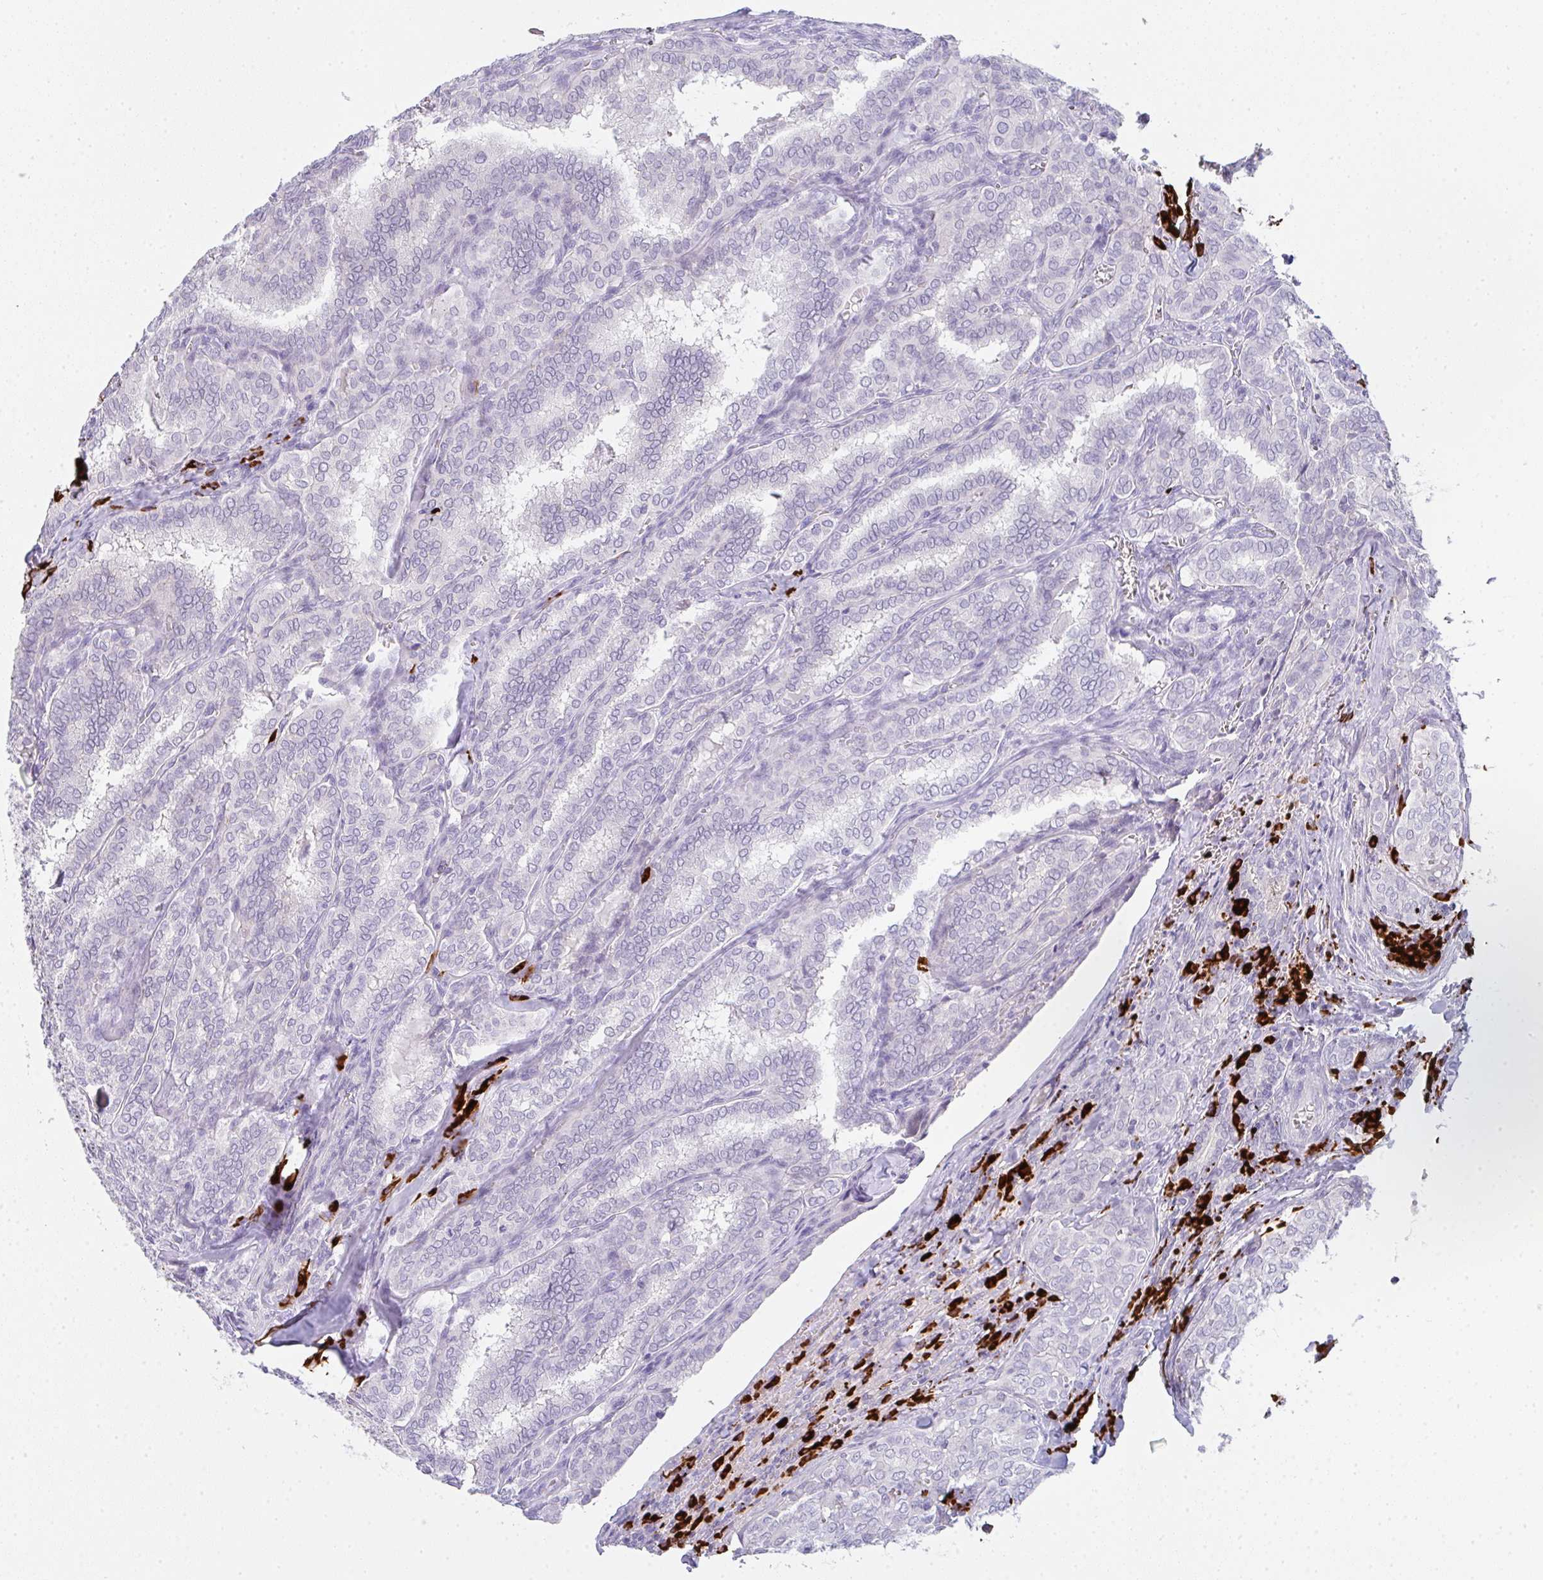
{"staining": {"intensity": "negative", "quantity": "none", "location": "none"}, "tissue": "thyroid cancer", "cell_type": "Tumor cells", "image_type": "cancer", "snomed": [{"axis": "morphology", "description": "Papillary adenocarcinoma, NOS"}, {"axis": "topography", "description": "Thyroid gland"}], "caption": "Tumor cells show no significant protein staining in thyroid papillary adenocarcinoma.", "gene": "CACNA1S", "patient": {"sex": "female", "age": 30}}